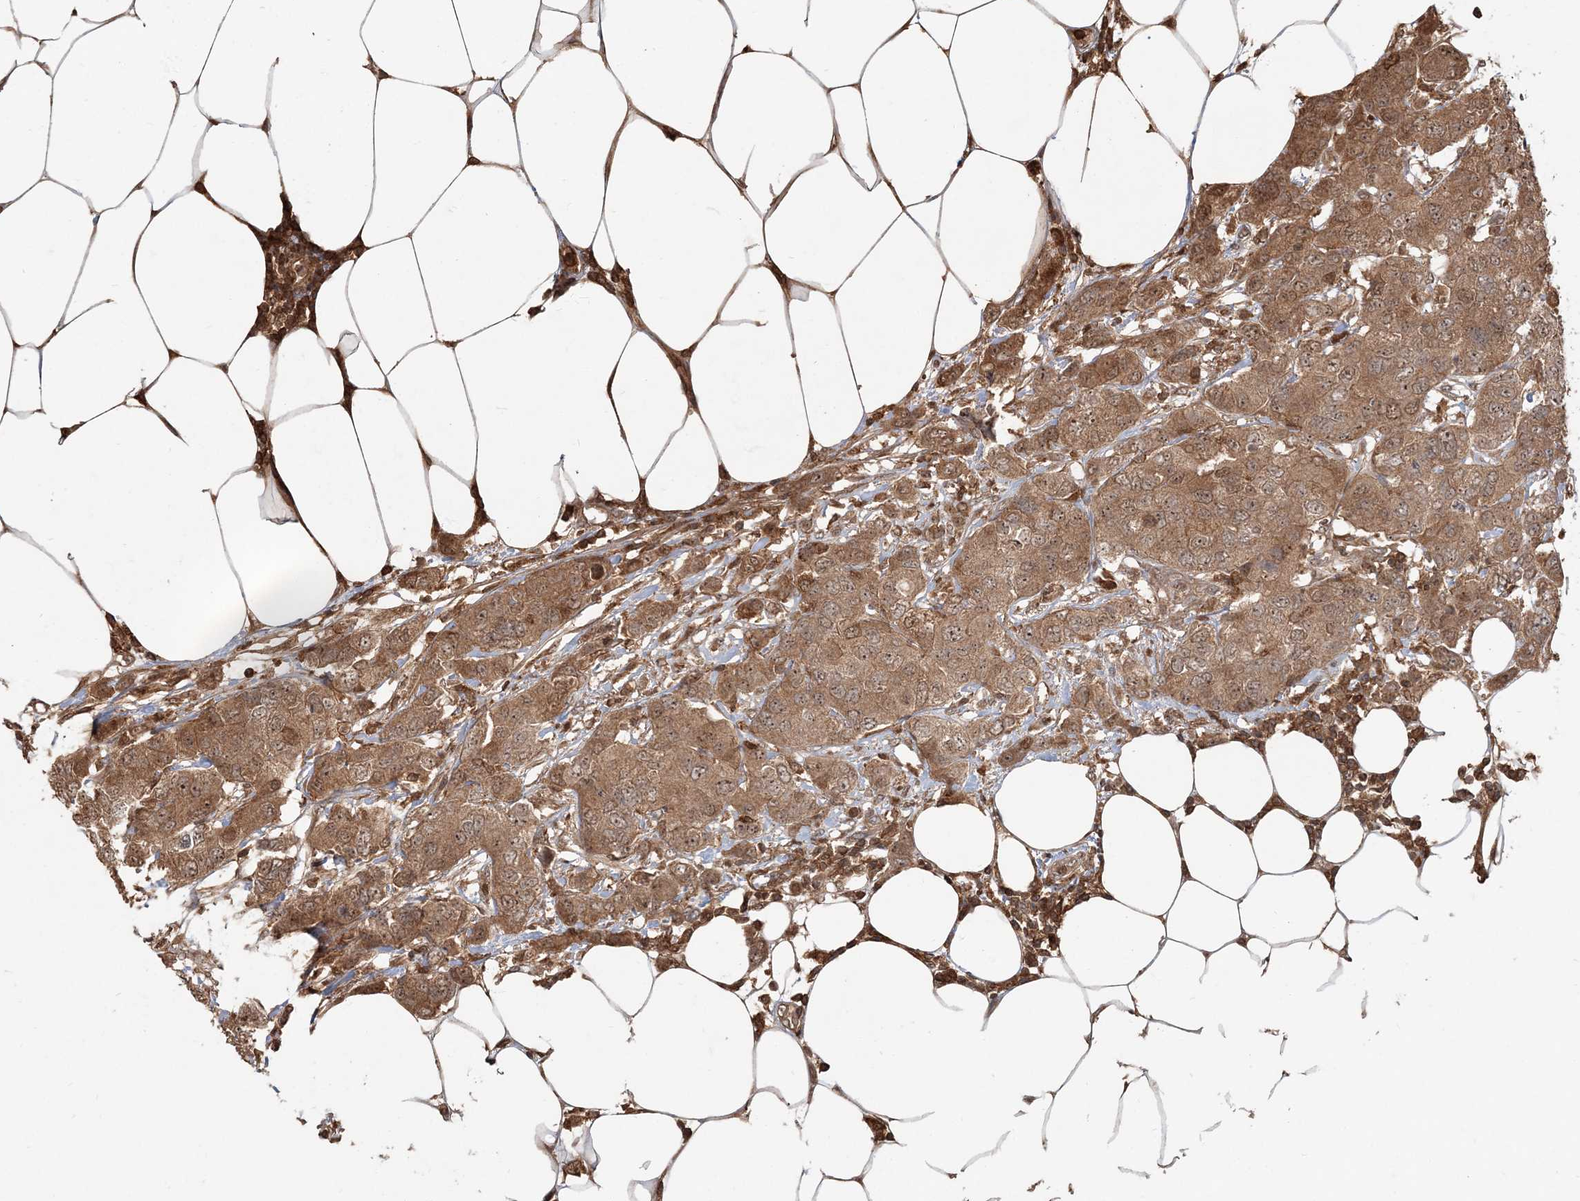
{"staining": {"intensity": "moderate", "quantity": ">75%", "location": "cytoplasmic/membranous,nuclear"}, "tissue": "breast cancer", "cell_type": "Tumor cells", "image_type": "cancer", "snomed": [{"axis": "morphology", "description": "Duct carcinoma"}, {"axis": "topography", "description": "Breast"}], "caption": "Immunohistochemistry (IHC) staining of breast cancer (invasive ductal carcinoma), which exhibits medium levels of moderate cytoplasmic/membranous and nuclear positivity in approximately >75% of tumor cells indicating moderate cytoplasmic/membranous and nuclear protein staining. The staining was performed using DAB (3,3'-diaminobenzidine) (brown) for protein detection and nuclei were counterstained in hematoxylin (blue).", "gene": "CAB39", "patient": {"sex": "female", "age": 50}}